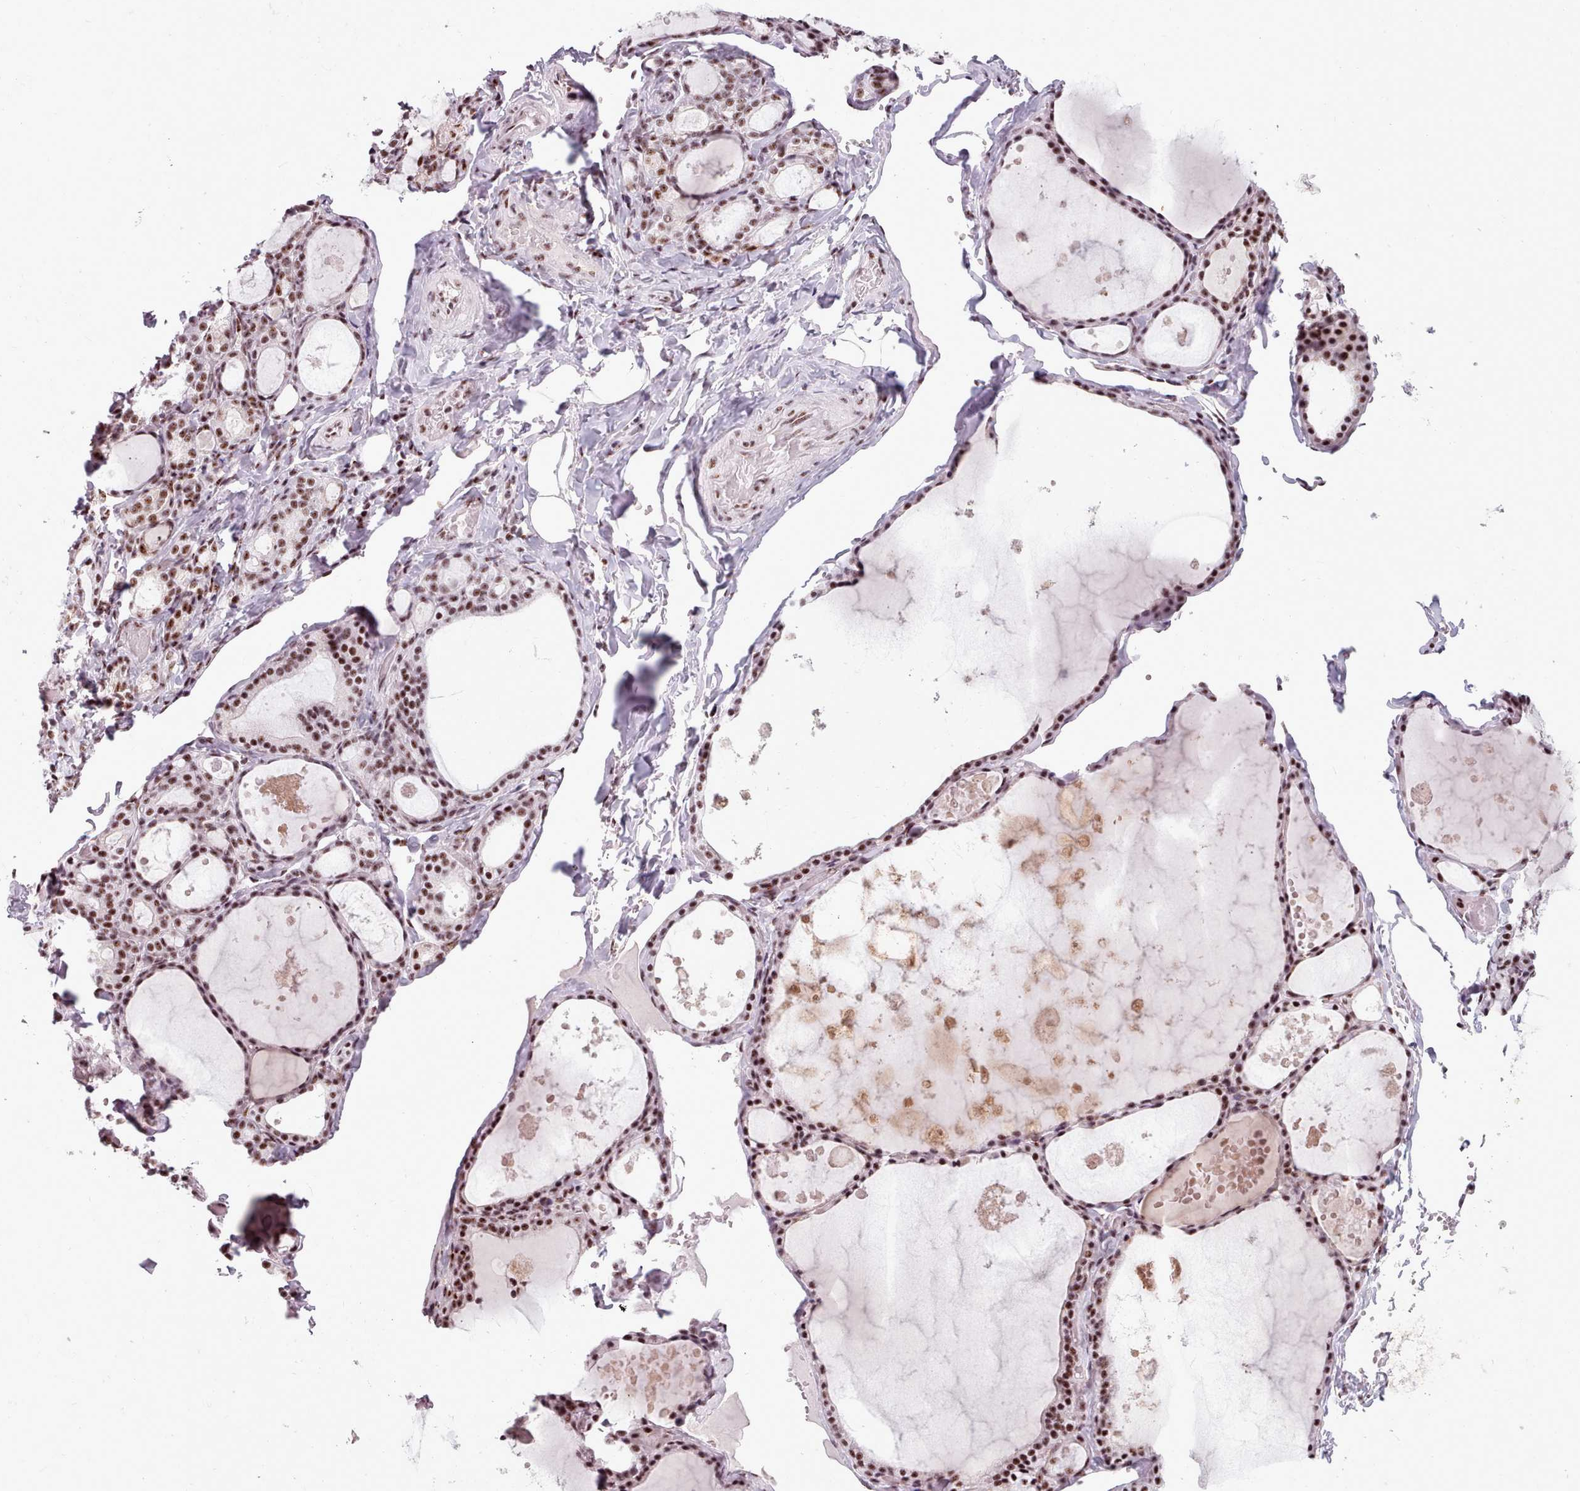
{"staining": {"intensity": "moderate", "quantity": ">75%", "location": "nuclear"}, "tissue": "thyroid gland", "cell_type": "Glandular cells", "image_type": "normal", "snomed": [{"axis": "morphology", "description": "Normal tissue, NOS"}, {"axis": "topography", "description": "Thyroid gland"}], "caption": "Immunohistochemistry histopathology image of benign thyroid gland: thyroid gland stained using IHC exhibits medium levels of moderate protein expression localized specifically in the nuclear of glandular cells, appearing as a nuclear brown color.", "gene": "SRRM1", "patient": {"sex": "male", "age": 56}}